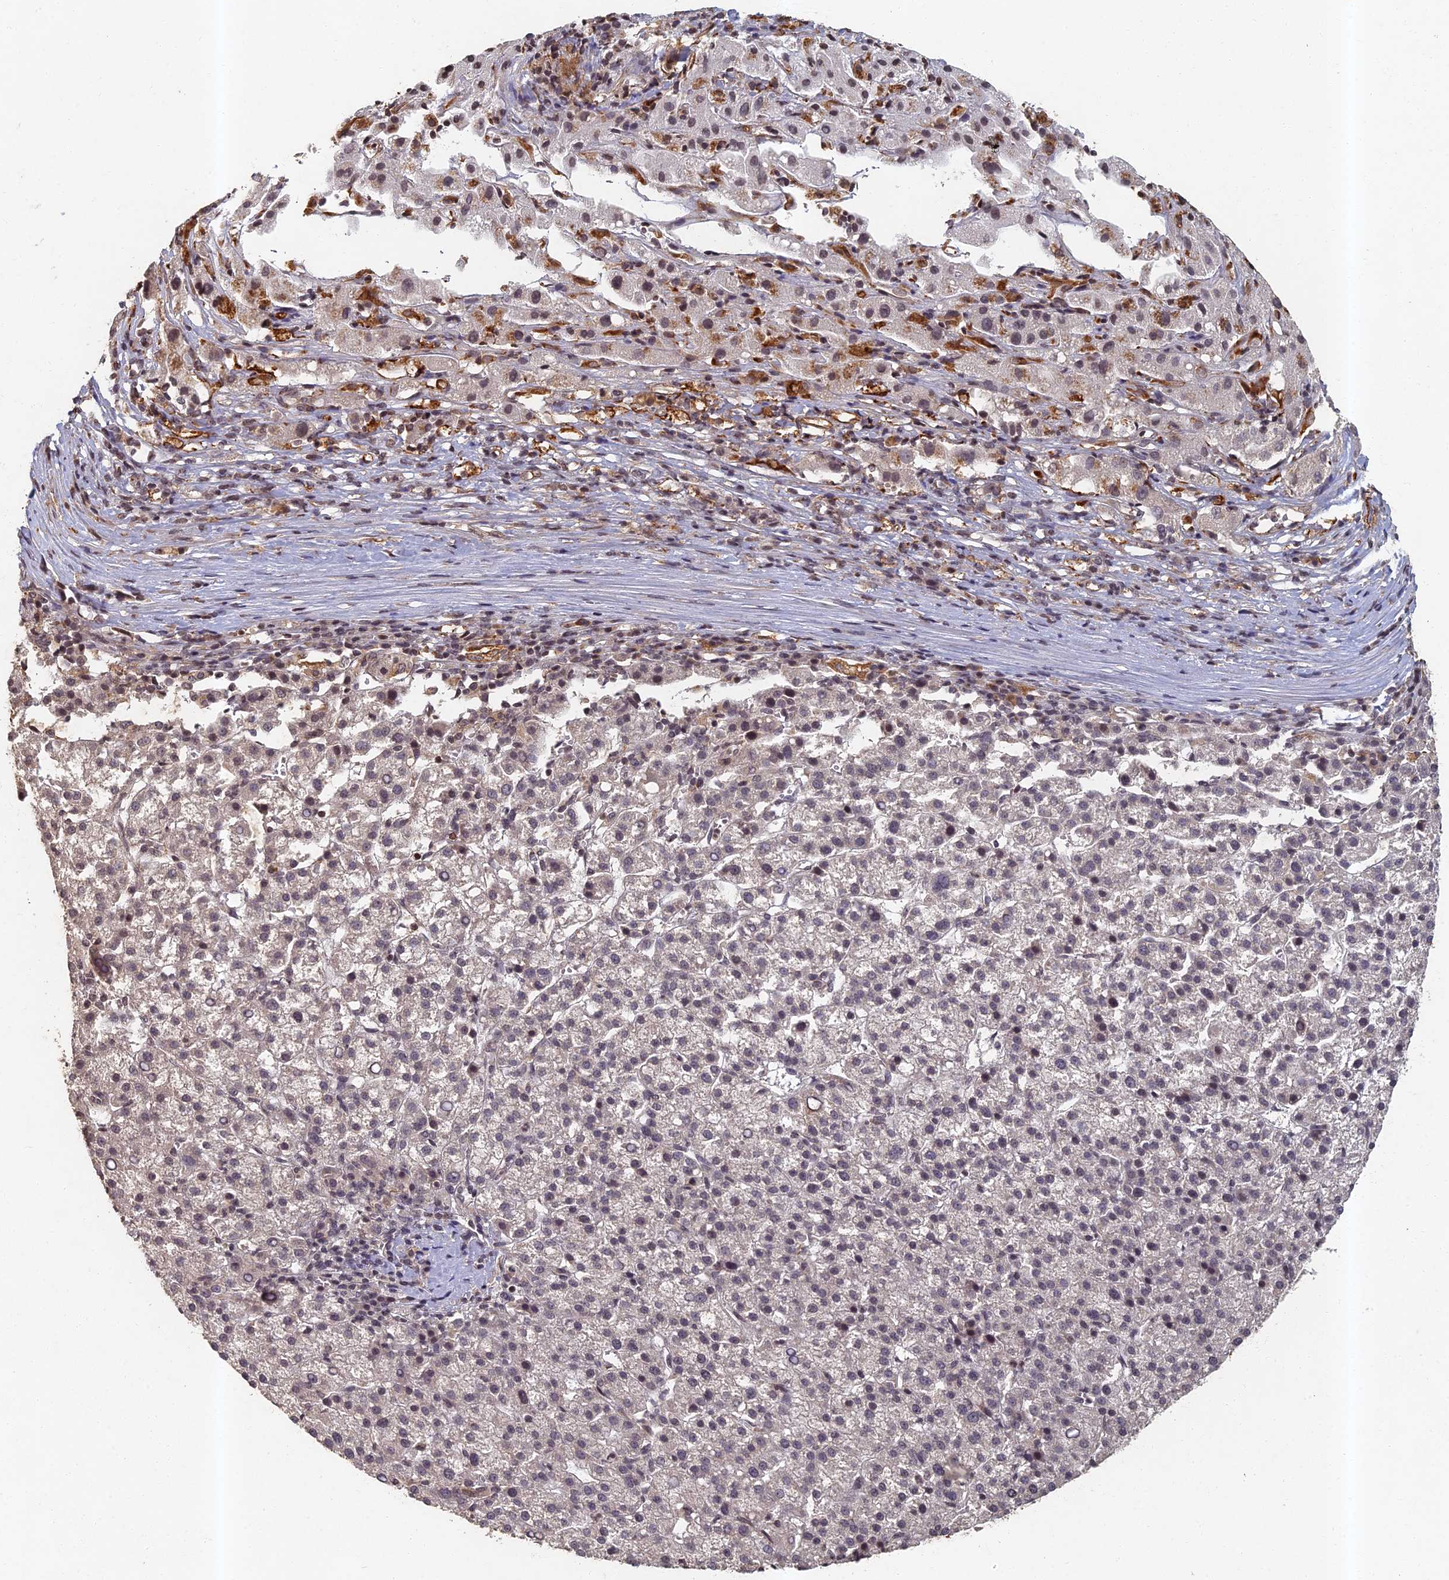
{"staining": {"intensity": "negative", "quantity": "none", "location": "none"}, "tissue": "liver cancer", "cell_type": "Tumor cells", "image_type": "cancer", "snomed": [{"axis": "morphology", "description": "Carcinoma, Hepatocellular, NOS"}, {"axis": "topography", "description": "Liver"}], "caption": "The histopathology image shows no significant expression in tumor cells of liver cancer (hepatocellular carcinoma).", "gene": "ABCB10", "patient": {"sex": "female", "age": 58}}